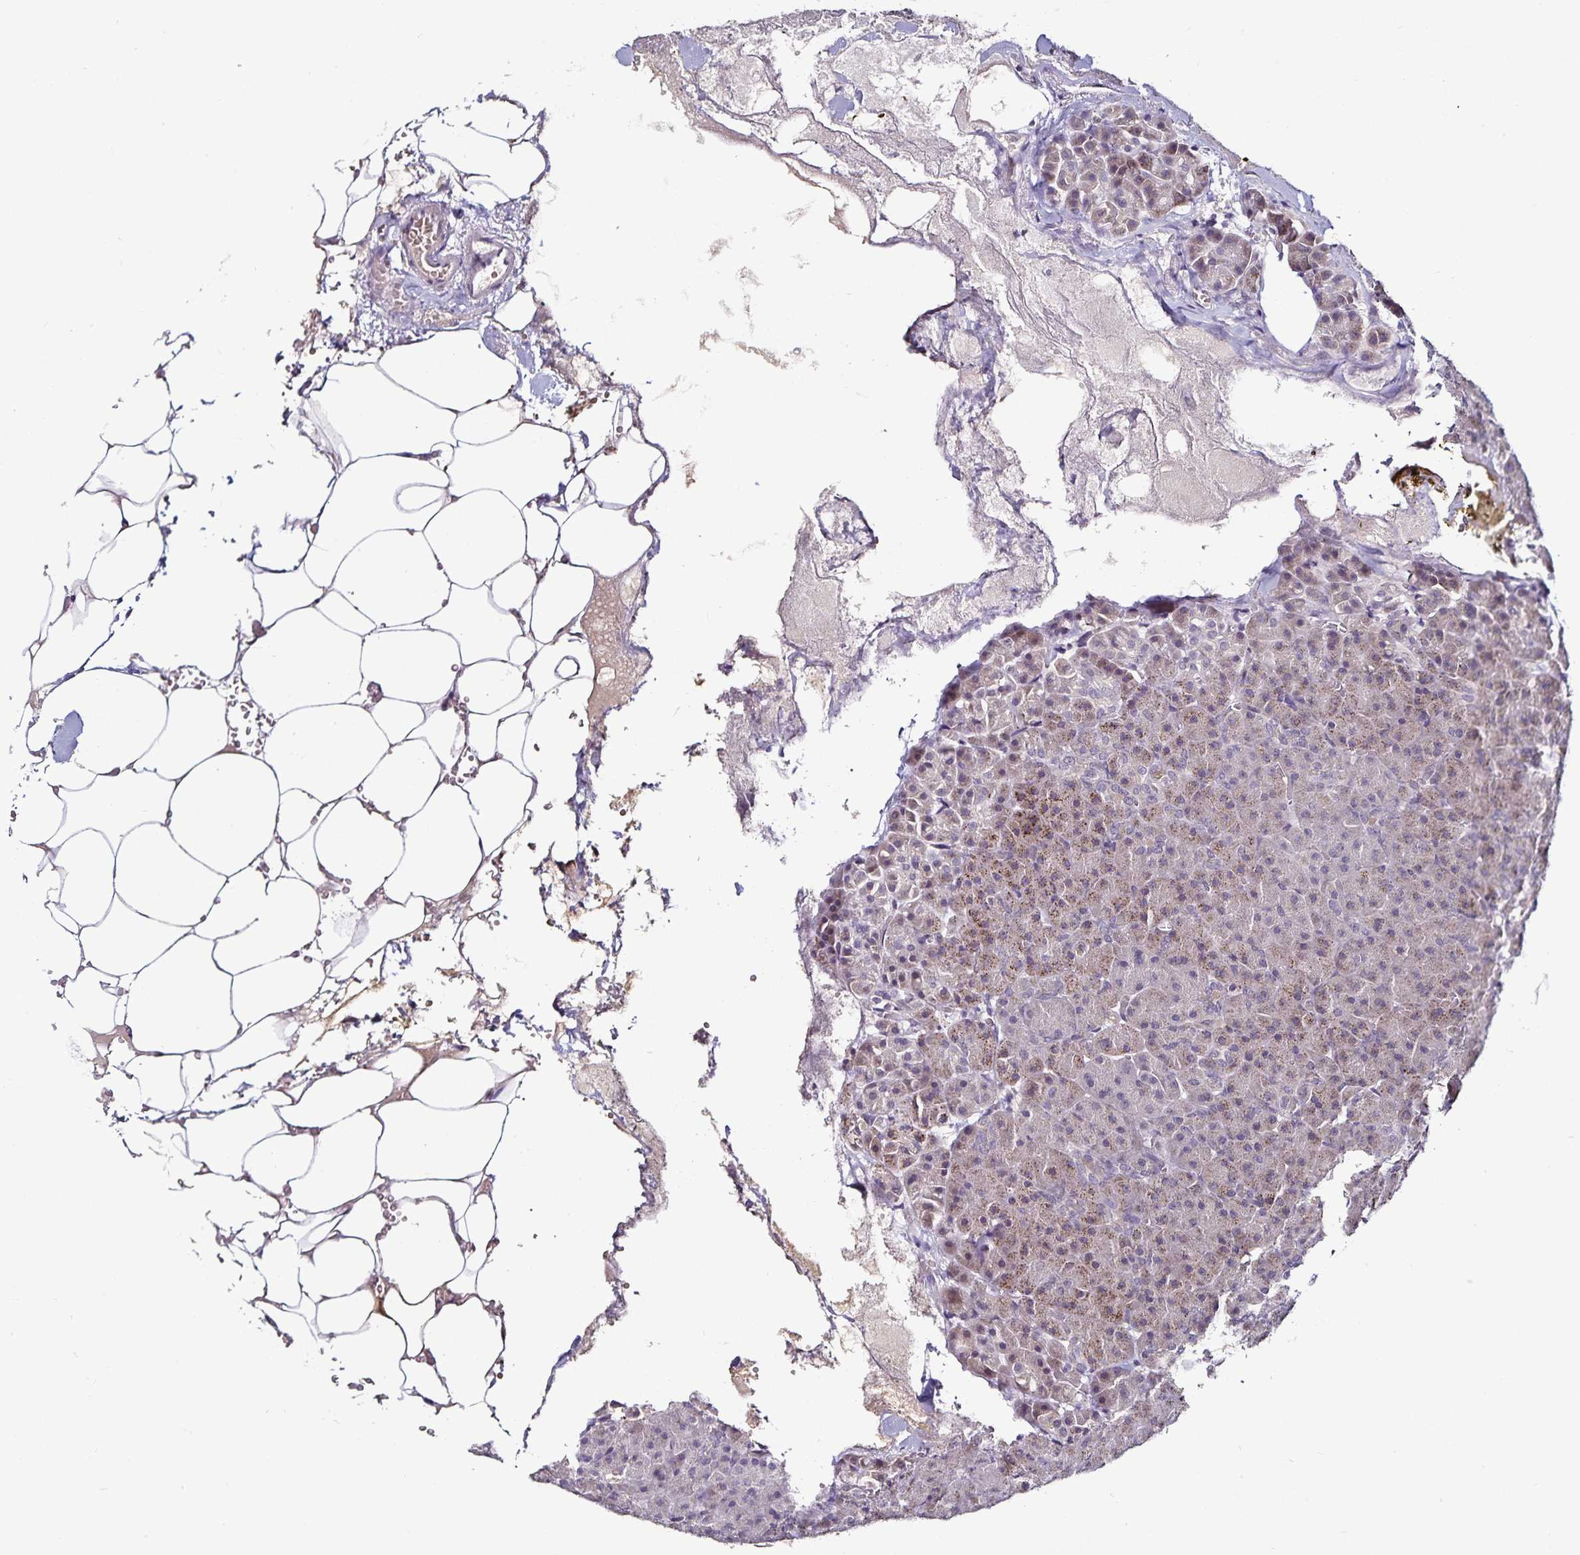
{"staining": {"intensity": "weak", "quantity": "25%-75%", "location": "cytoplasmic/membranous"}, "tissue": "pancreas", "cell_type": "Exocrine glandular cells", "image_type": "normal", "snomed": [{"axis": "morphology", "description": "Normal tissue, NOS"}, {"axis": "topography", "description": "Pancreas"}], "caption": "DAB immunohistochemical staining of benign pancreas exhibits weak cytoplasmic/membranous protein positivity in approximately 25%-75% of exocrine glandular cells.", "gene": "ACSL5", "patient": {"sex": "female", "age": 74}}